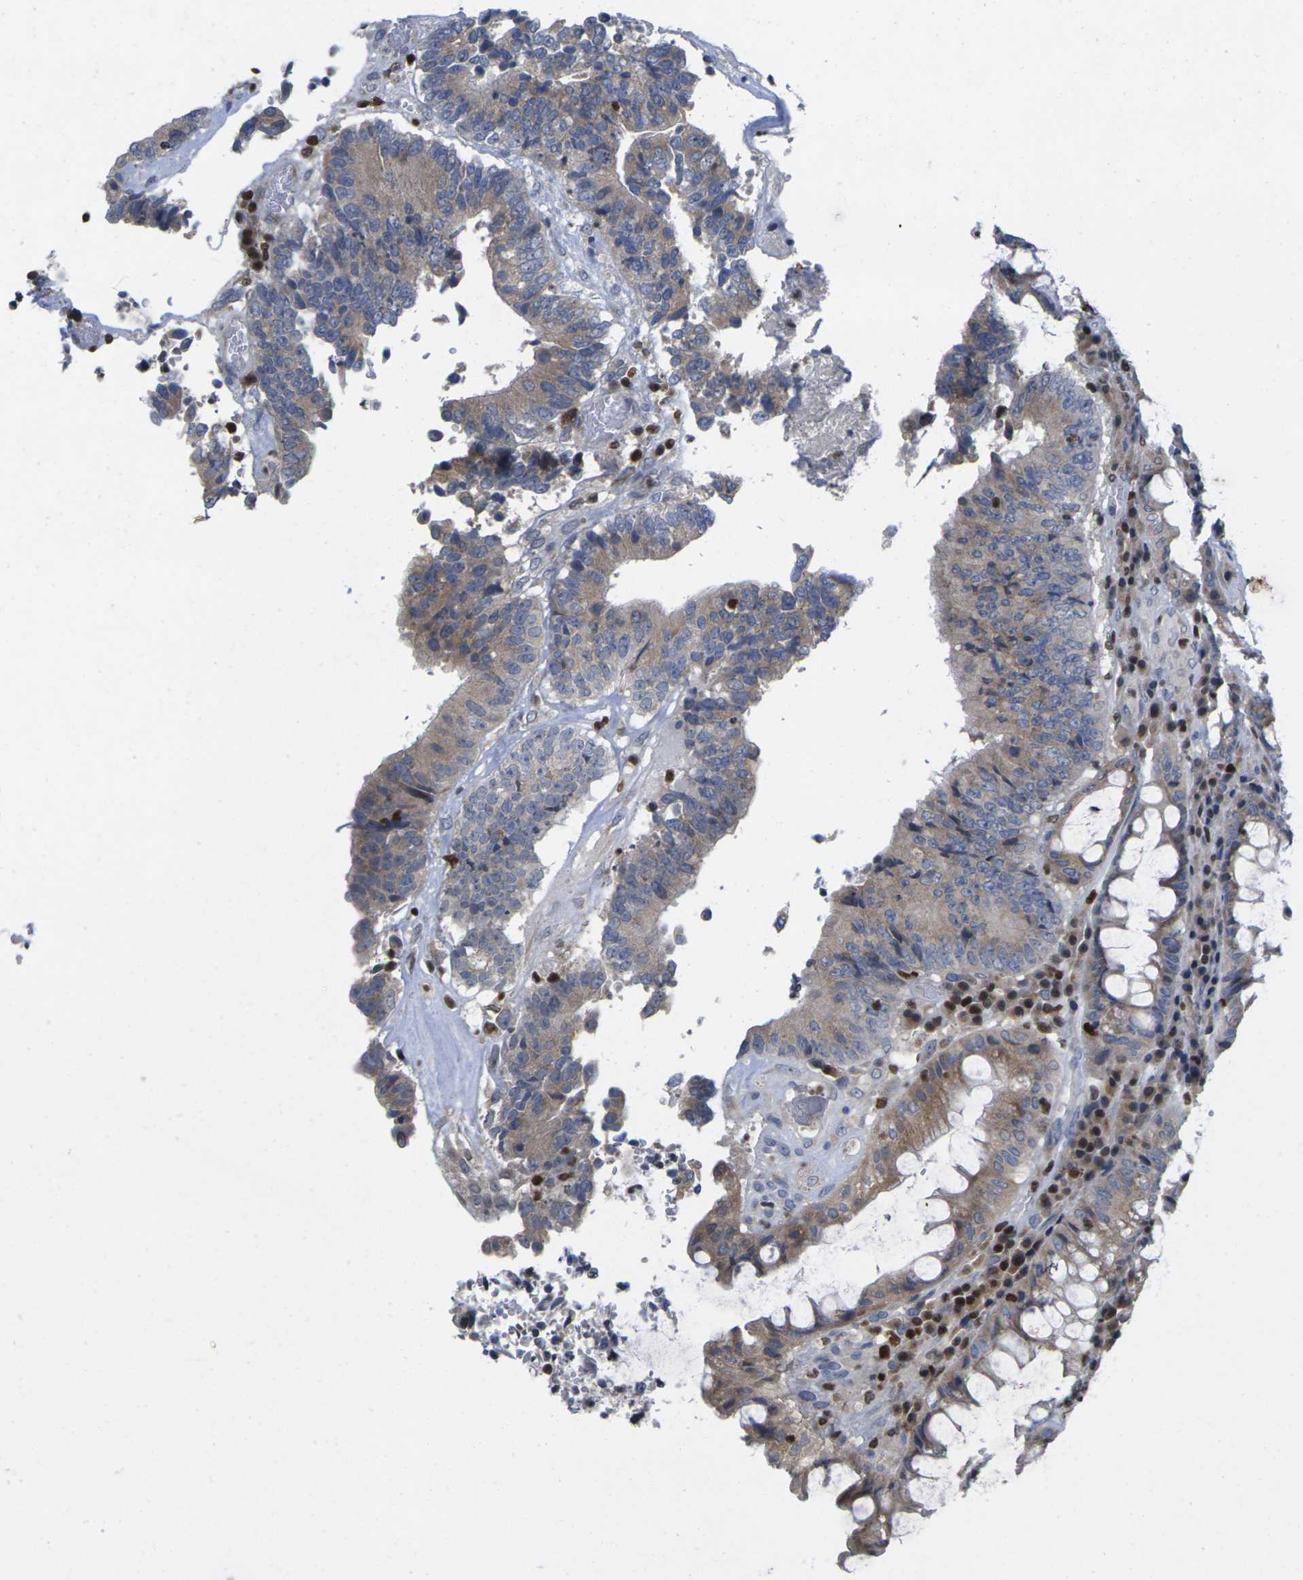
{"staining": {"intensity": "weak", "quantity": "<25%", "location": "cytoplasmic/membranous"}, "tissue": "colorectal cancer", "cell_type": "Tumor cells", "image_type": "cancer", "snomed": [{"axis": "morphology", "description": "Adenocarcinoma, NOS"}, {"axis": "topography", "description": "Rectum"}], "caption": "Tumor cells are negative for protein expression in human colorectal cancer (adenocarcinoma).", "gene": "IKZF1", "patient": {"sex": "male", "age": 72}}